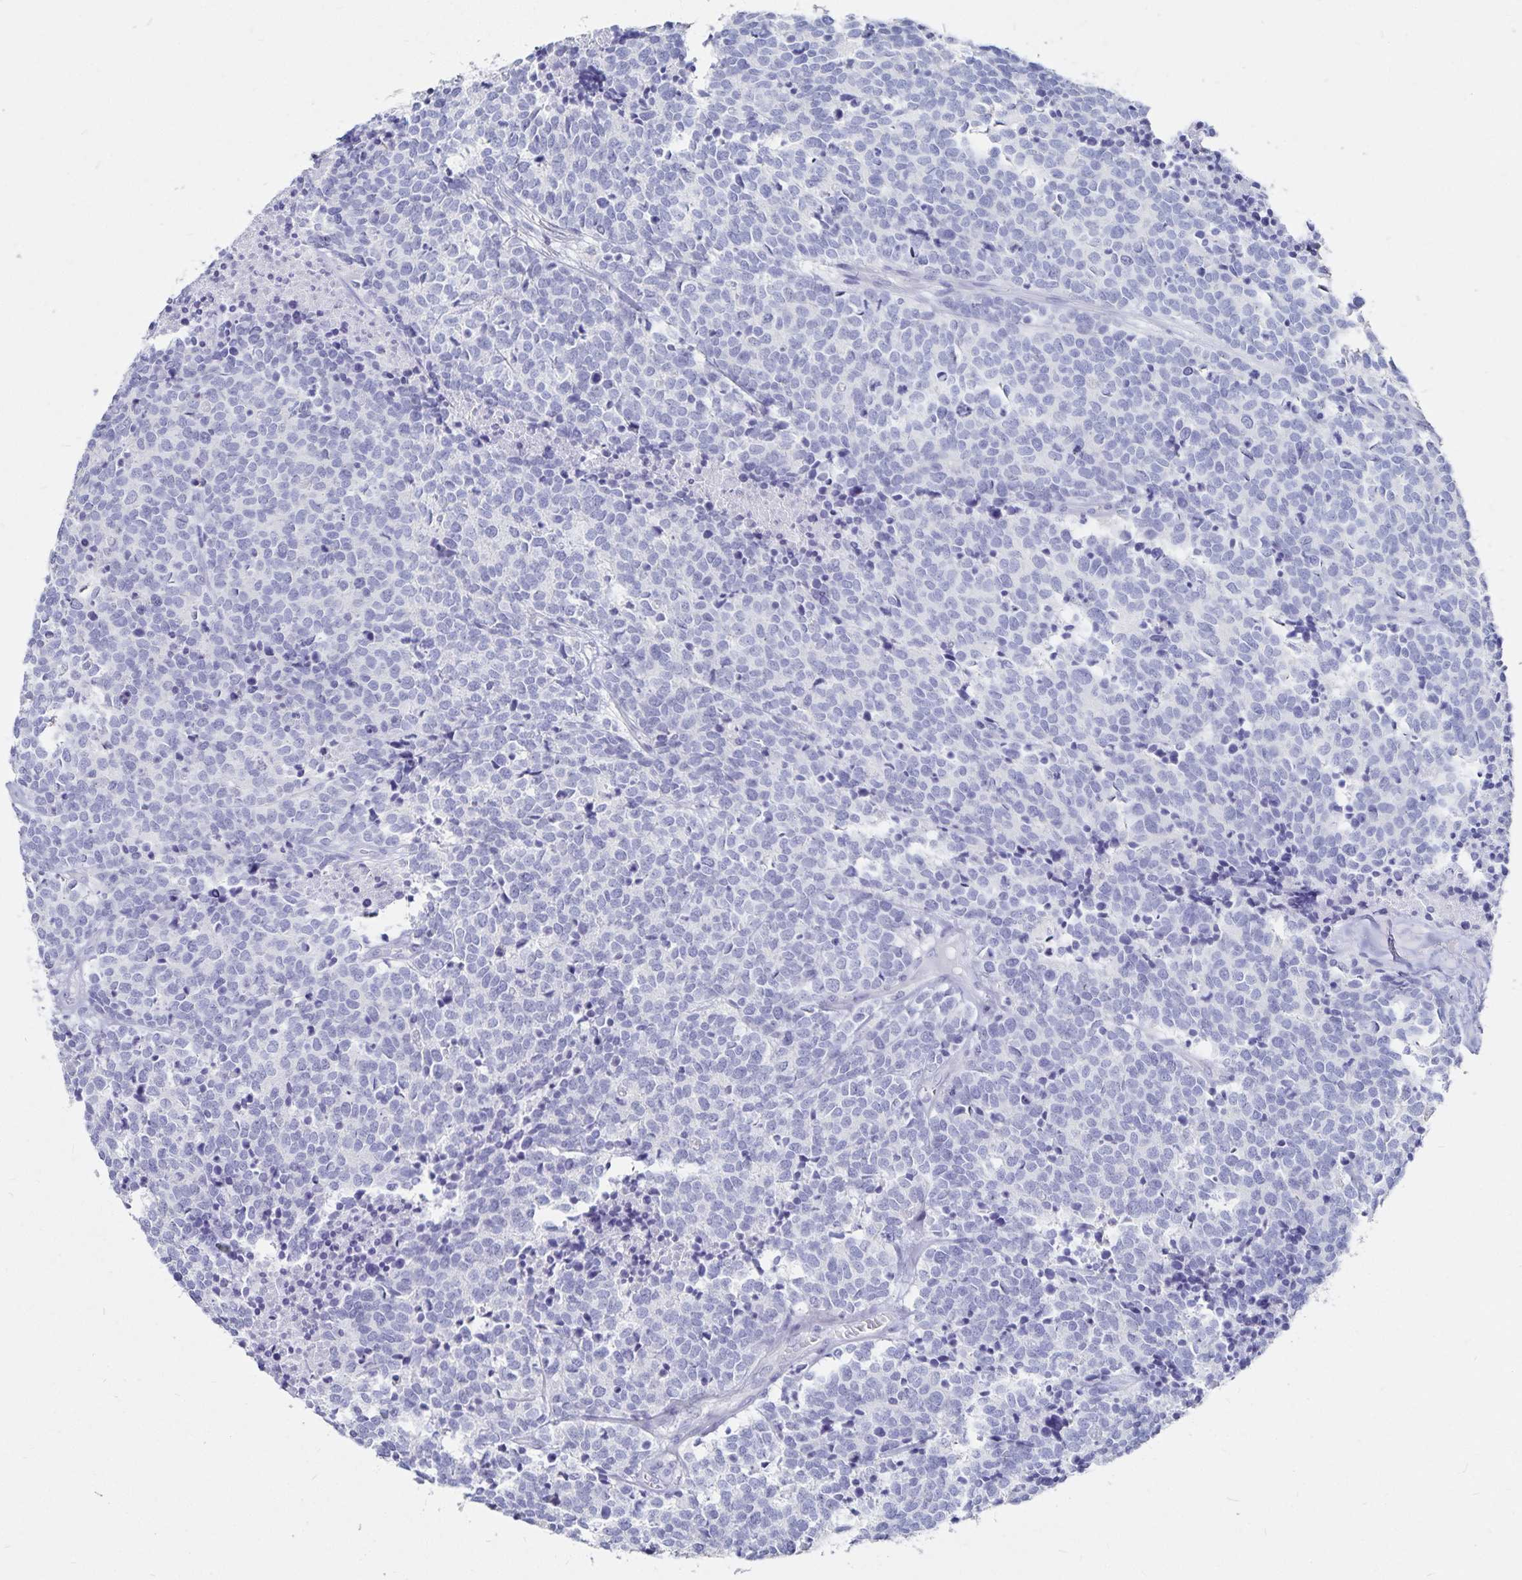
{"staining": {"intensity": "negative", "quantity": "none", "location": "none"}, "tissue": "carcinoid", "cell_type": "Tumor cells", "image_type": "cancer", "snomed": [{"axis": "morphology", "description": "Carcinoid, malignant, NOS"}, {"axis": "topography", "description": "Skin"}], "caption": "Malignant carcinoid was stained to show a protein in brown. There is no significant staining in tumor cells. (DAB (3,3'-diaminobenzidine) immunohistochemistry (IHC), high magnification).", "gene": "TNIP1", "patient": {"sex": "female", "age": 79}}